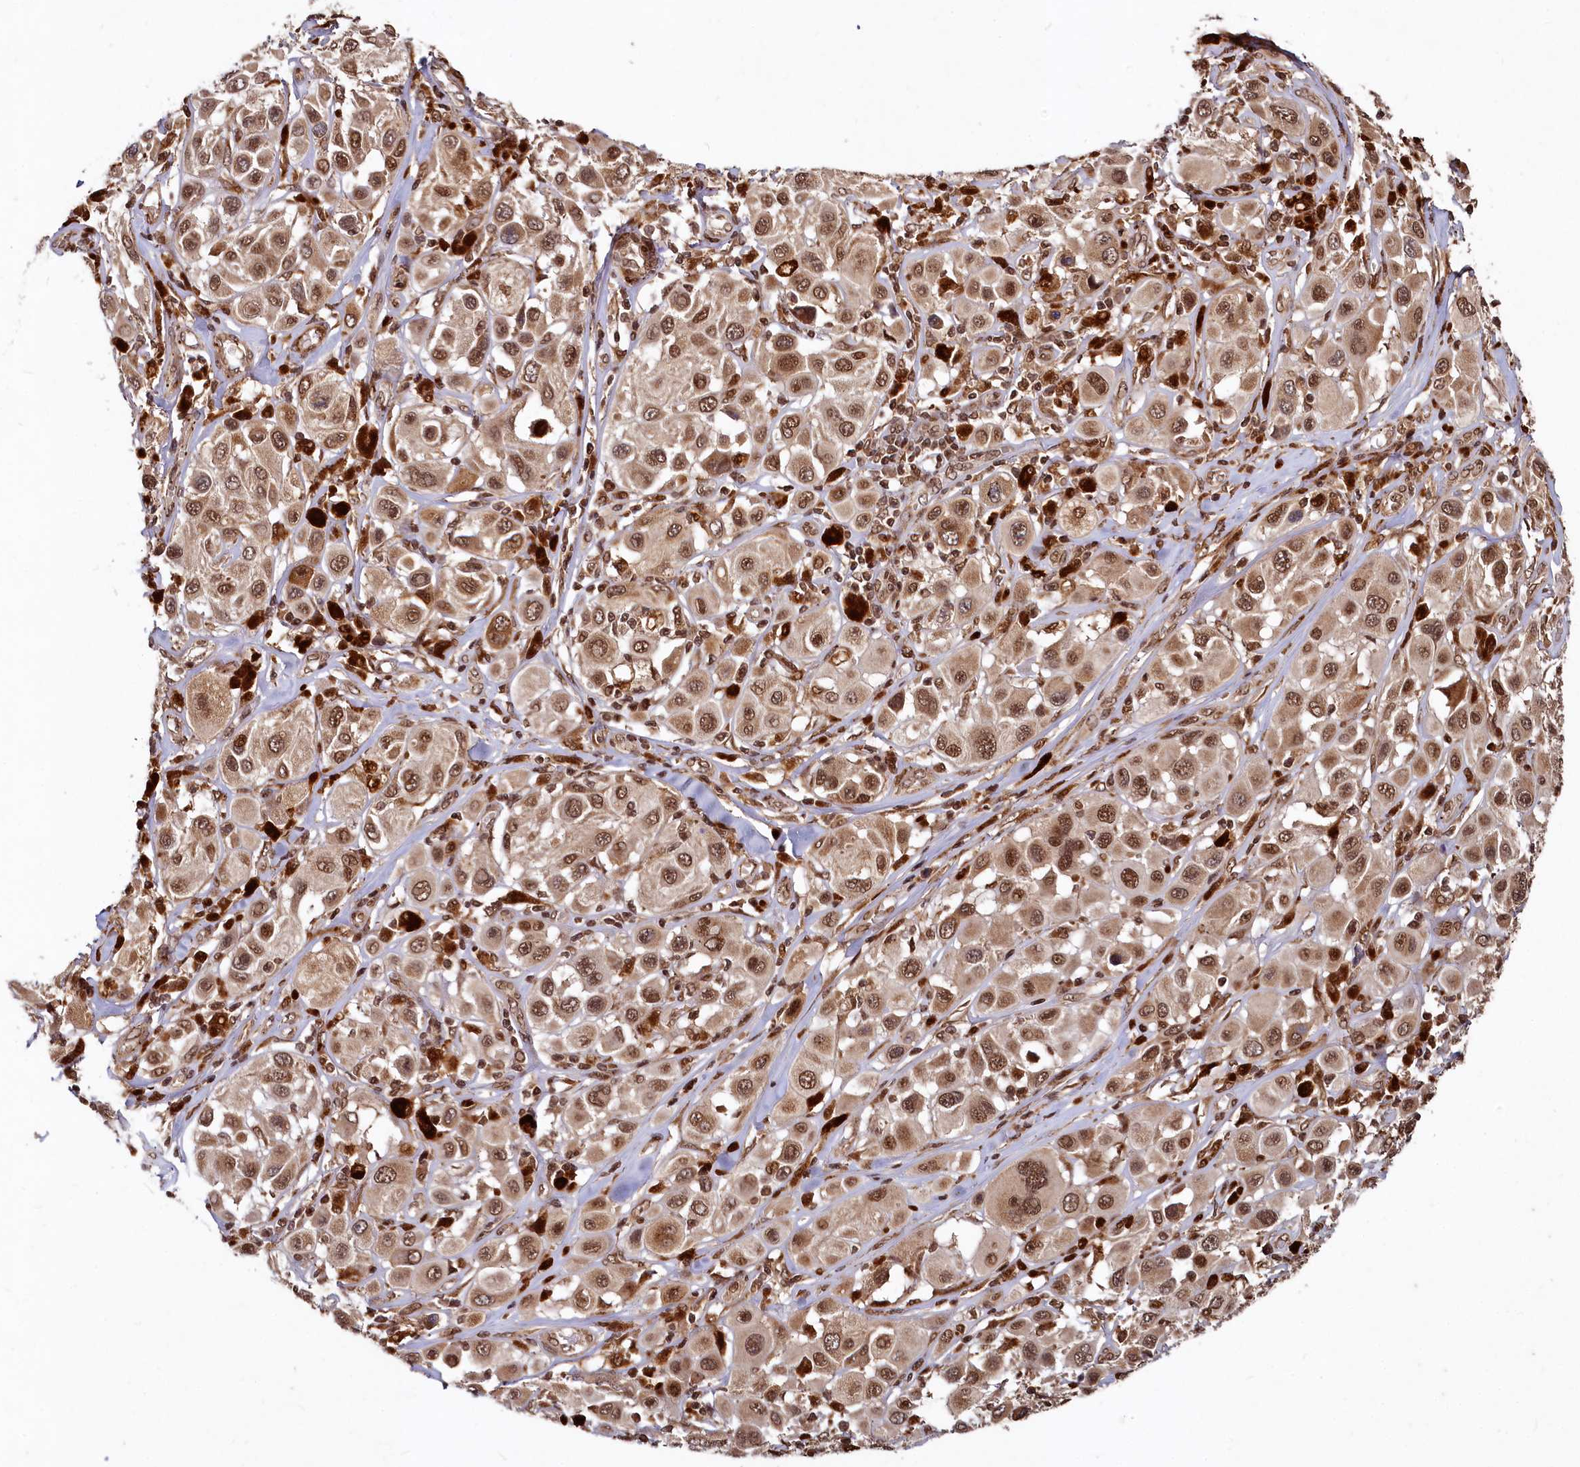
{"staining": {"intensity": "moderate", "quantity": ">75%", "location": "cytoplasmic/membranous,nuclear"}, "tissue": "melanoma", "cell_type": "Tumor cells", "image_type": "cancer", "snomed": [{"axis": "morphology", "description": "Malignant melanoma, Metastatic site"}, {"axis": "topography", "description": "Skin"}], "caption": "Moderate cytoplasmic/membranous and nuclear positivity is appreciated in approximately >75% of tumor cells in melanoma.", "gene": "TRIM23", "patient": {"sex": "male", "age": 41}}